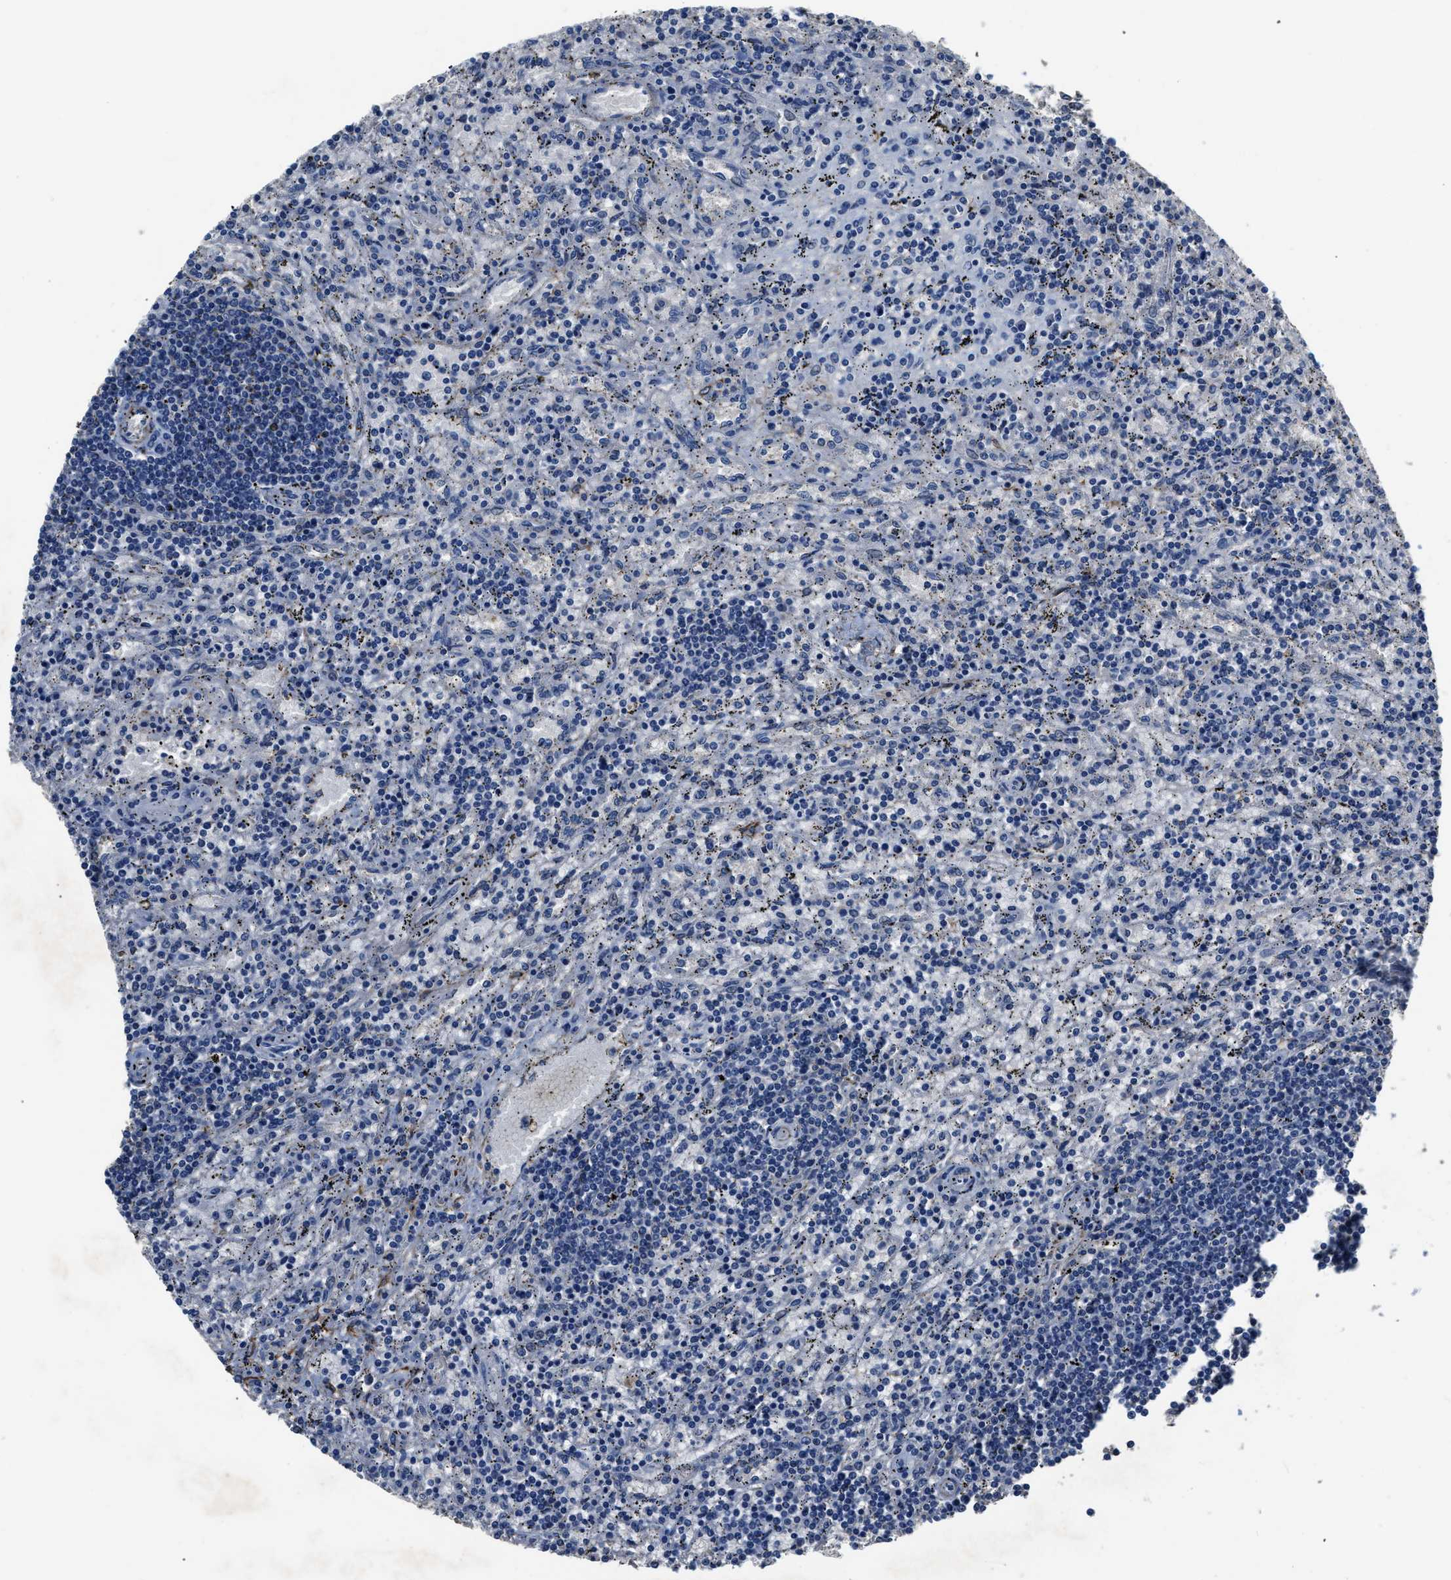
{"staining": {"intensity": "negative", "quantity": "none", "location": "none"}, "tissue": "lymphoma", "cell_type": "Tumor cells", "image_type": "cancer", "snomed": [{"axis": "morphology", "description": "Malignant lymphoma, non-Hodgkin's type, Low grade"}, {"axis": "topography", "description": "Spleen"}], "caption": "Malignant lymphoma, non-Hodgkin's type (low-grade) was stained to show a protein in brown. There is no significant staining in tumor cells.", "gene": "LANCL2", "patient": {"sex": "male", "age": 76}}